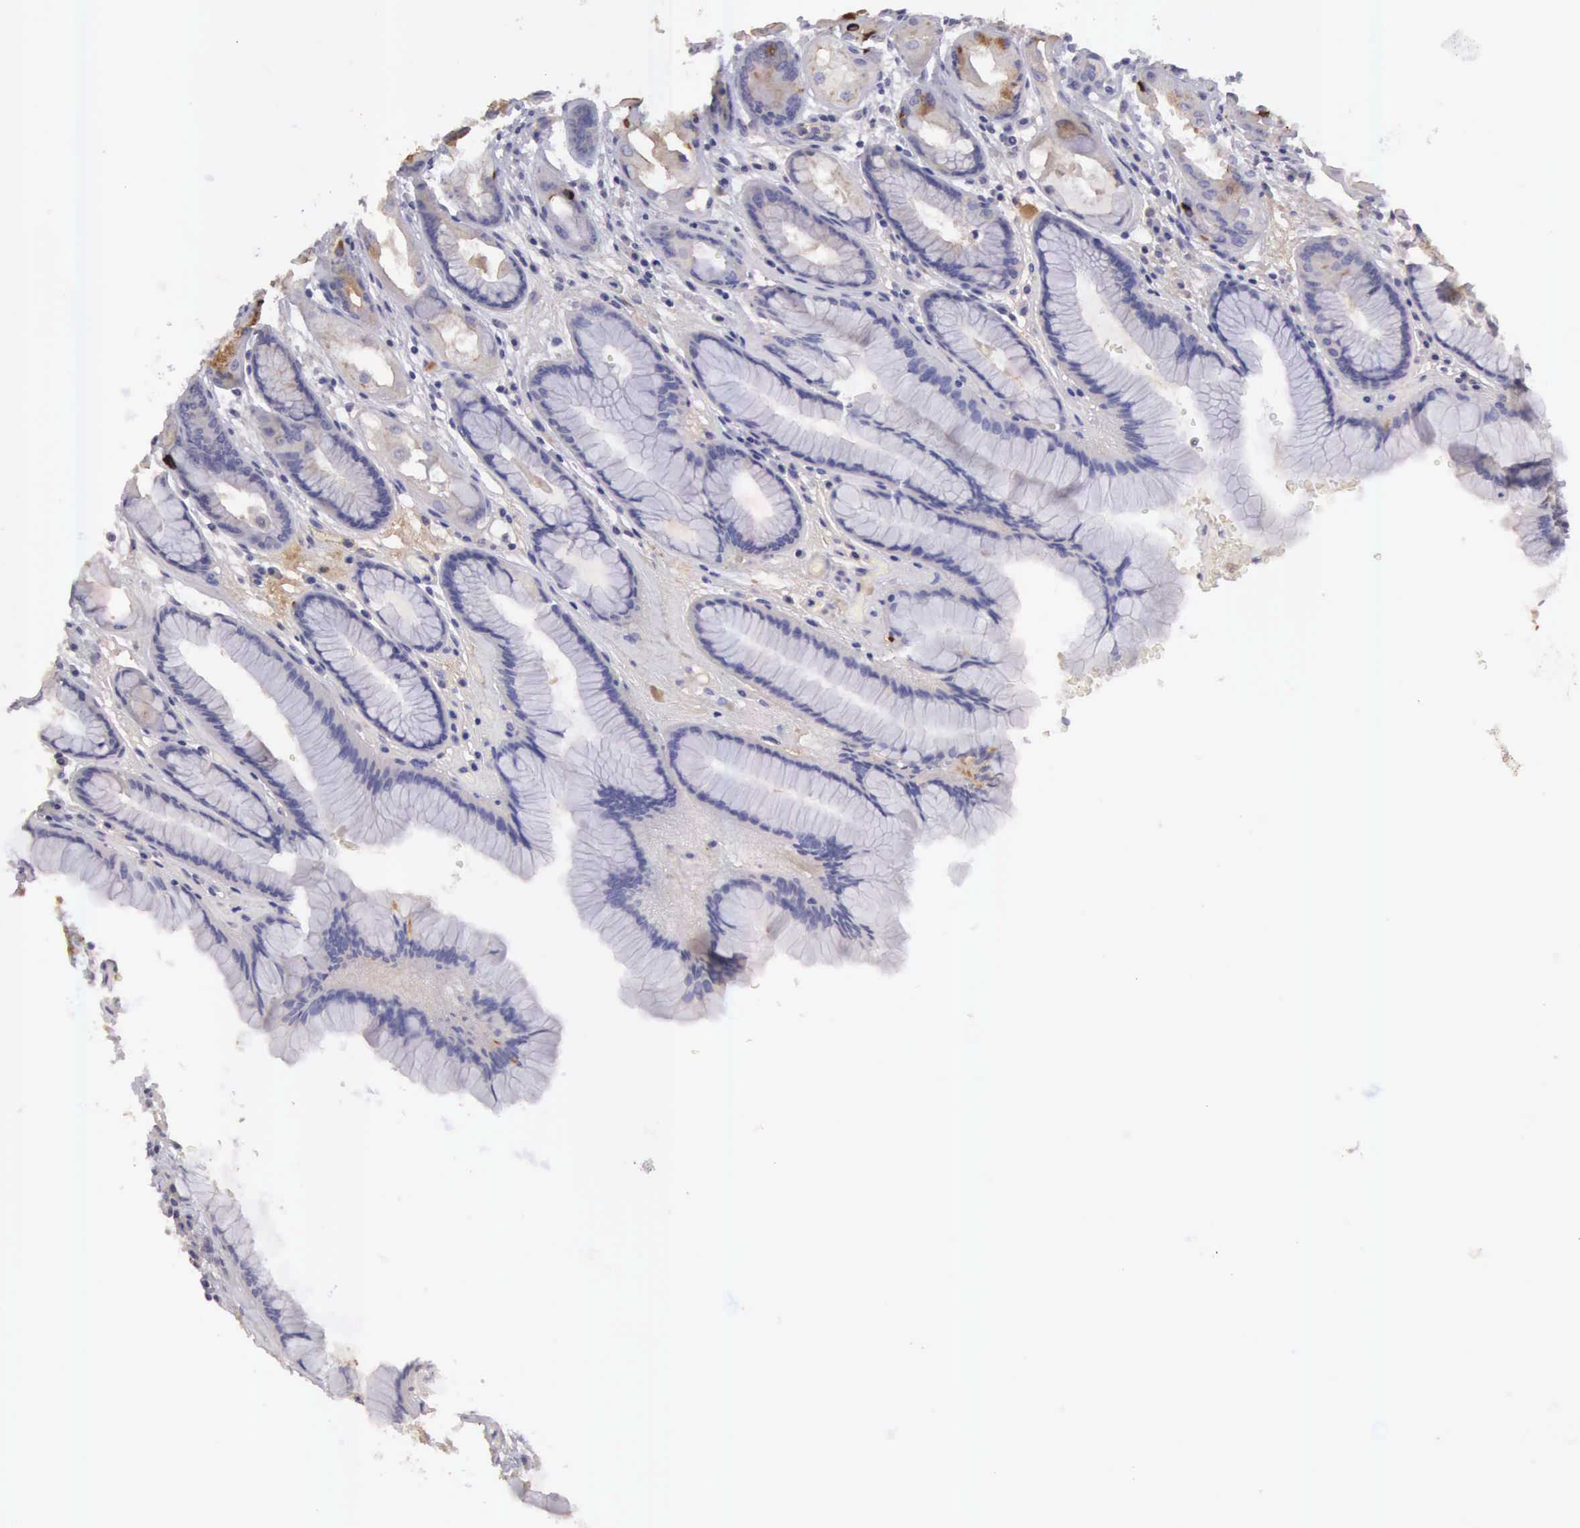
{"staining": {"intensity": "strong", "quantity": "<25%", "location": "cytoplasmic/membranous"}, "tissue": "stomach", "cell_type": "Glandular cells", "image_type": "normal", "snomed": [{"axis": "morphology", "description": "Normal tissue, NOS"}, {"axis": "topography", "description": "Stomach, upper"}], "caption": "This micrograph reveals immunohistochemistry staining of unremarkable human stomach, with medium strong cytoplasmic/membranous expression in about <25% of glandular cells.", "gene": "CLU", "patient": {"sex": "female", "age": 75}}